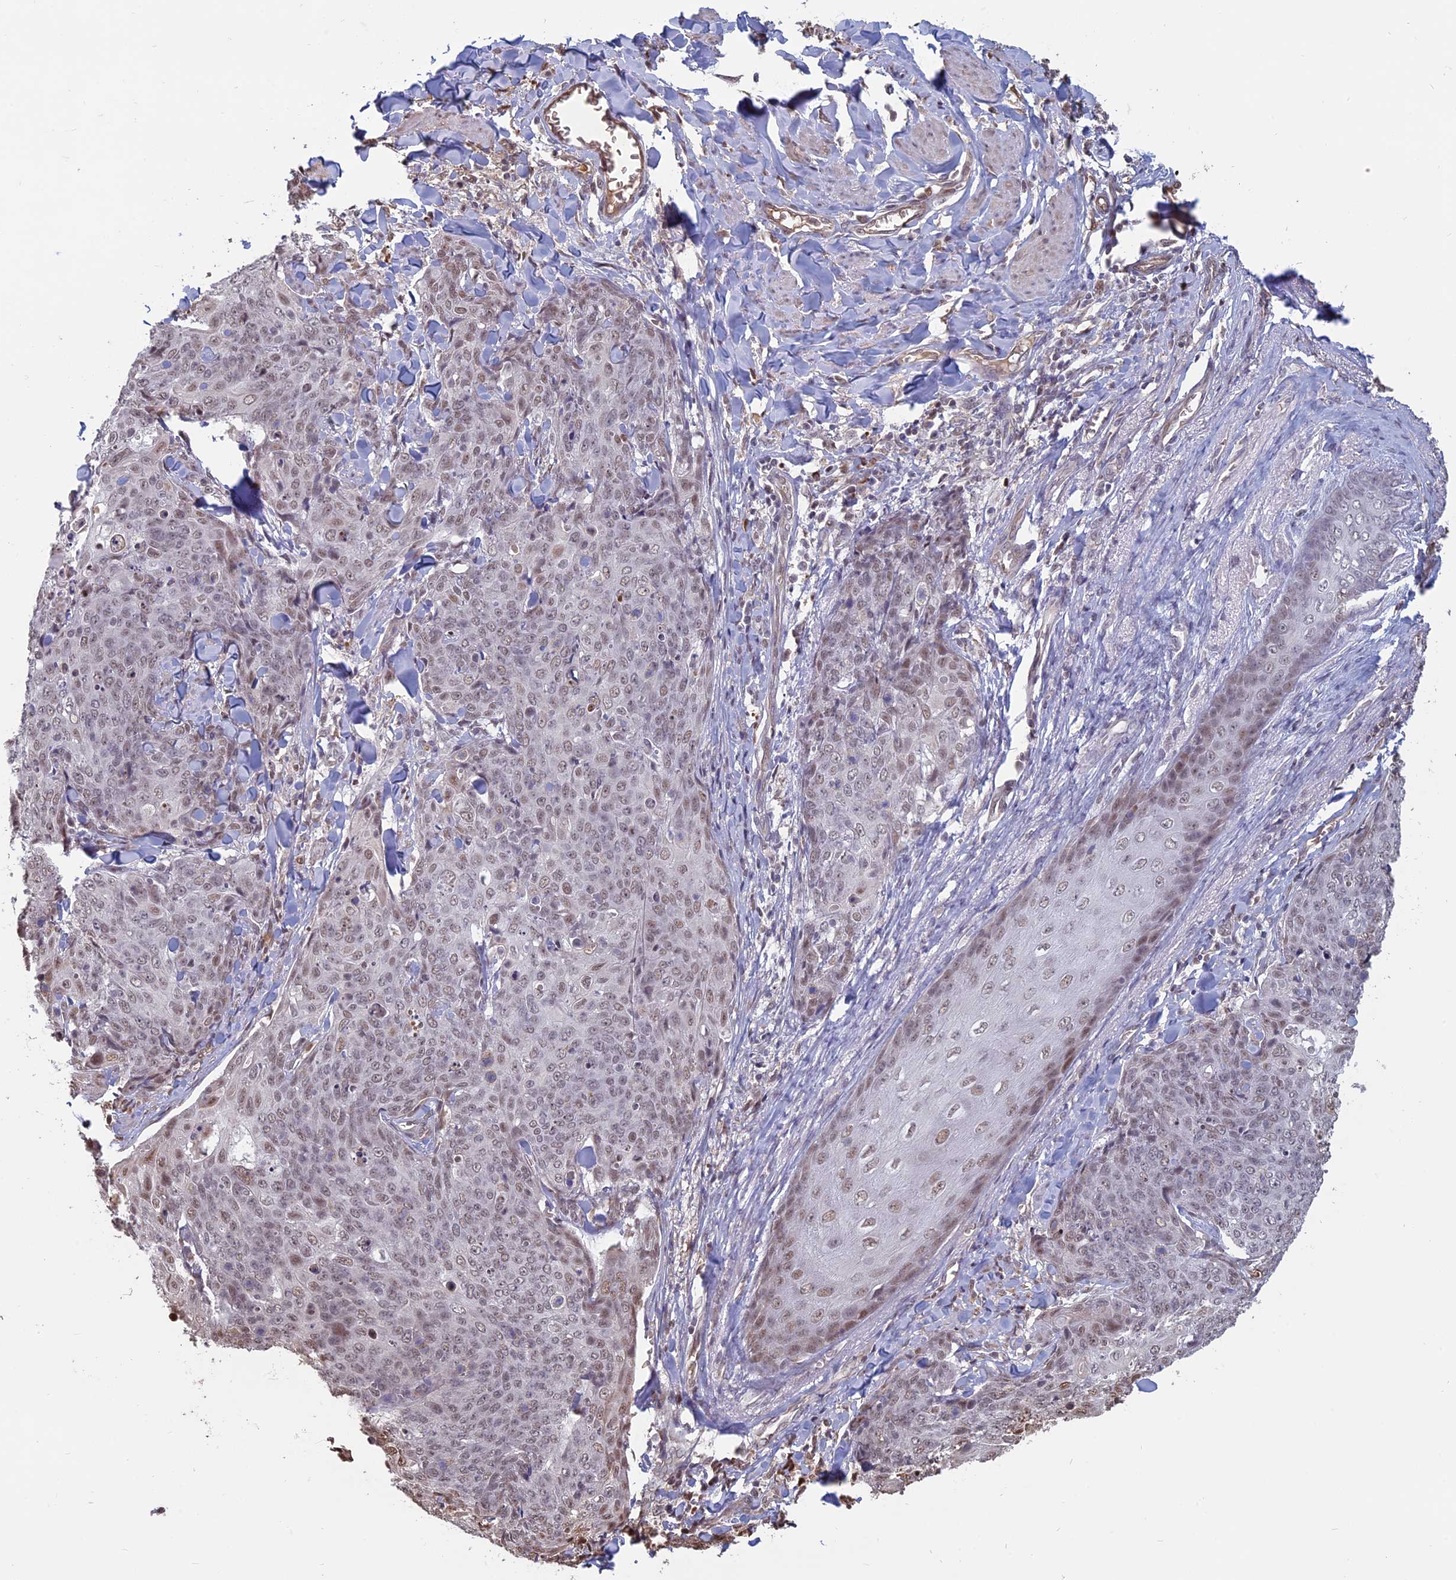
{"staining": {"intensity": "weak", "quantity": ">75%", "location": "nuclear"}, "tissue": "skin cancer", "cell_type": "Tumor cells", "image_type": "cancer", "snomed": [{"axis": "morphology", "description": "Squamous cell carcinoma, NOS"}, {"axis": "topography", "description": "Skin"}, {"axis": "topography", "description": "Vulva"}], "caption": "Skin squamous cell carcinoma stained for a protein shows weak nuclear positivity in tumor cells.", "gene": "MFAP1", "patient": {"sex": "female", "age": 85}}